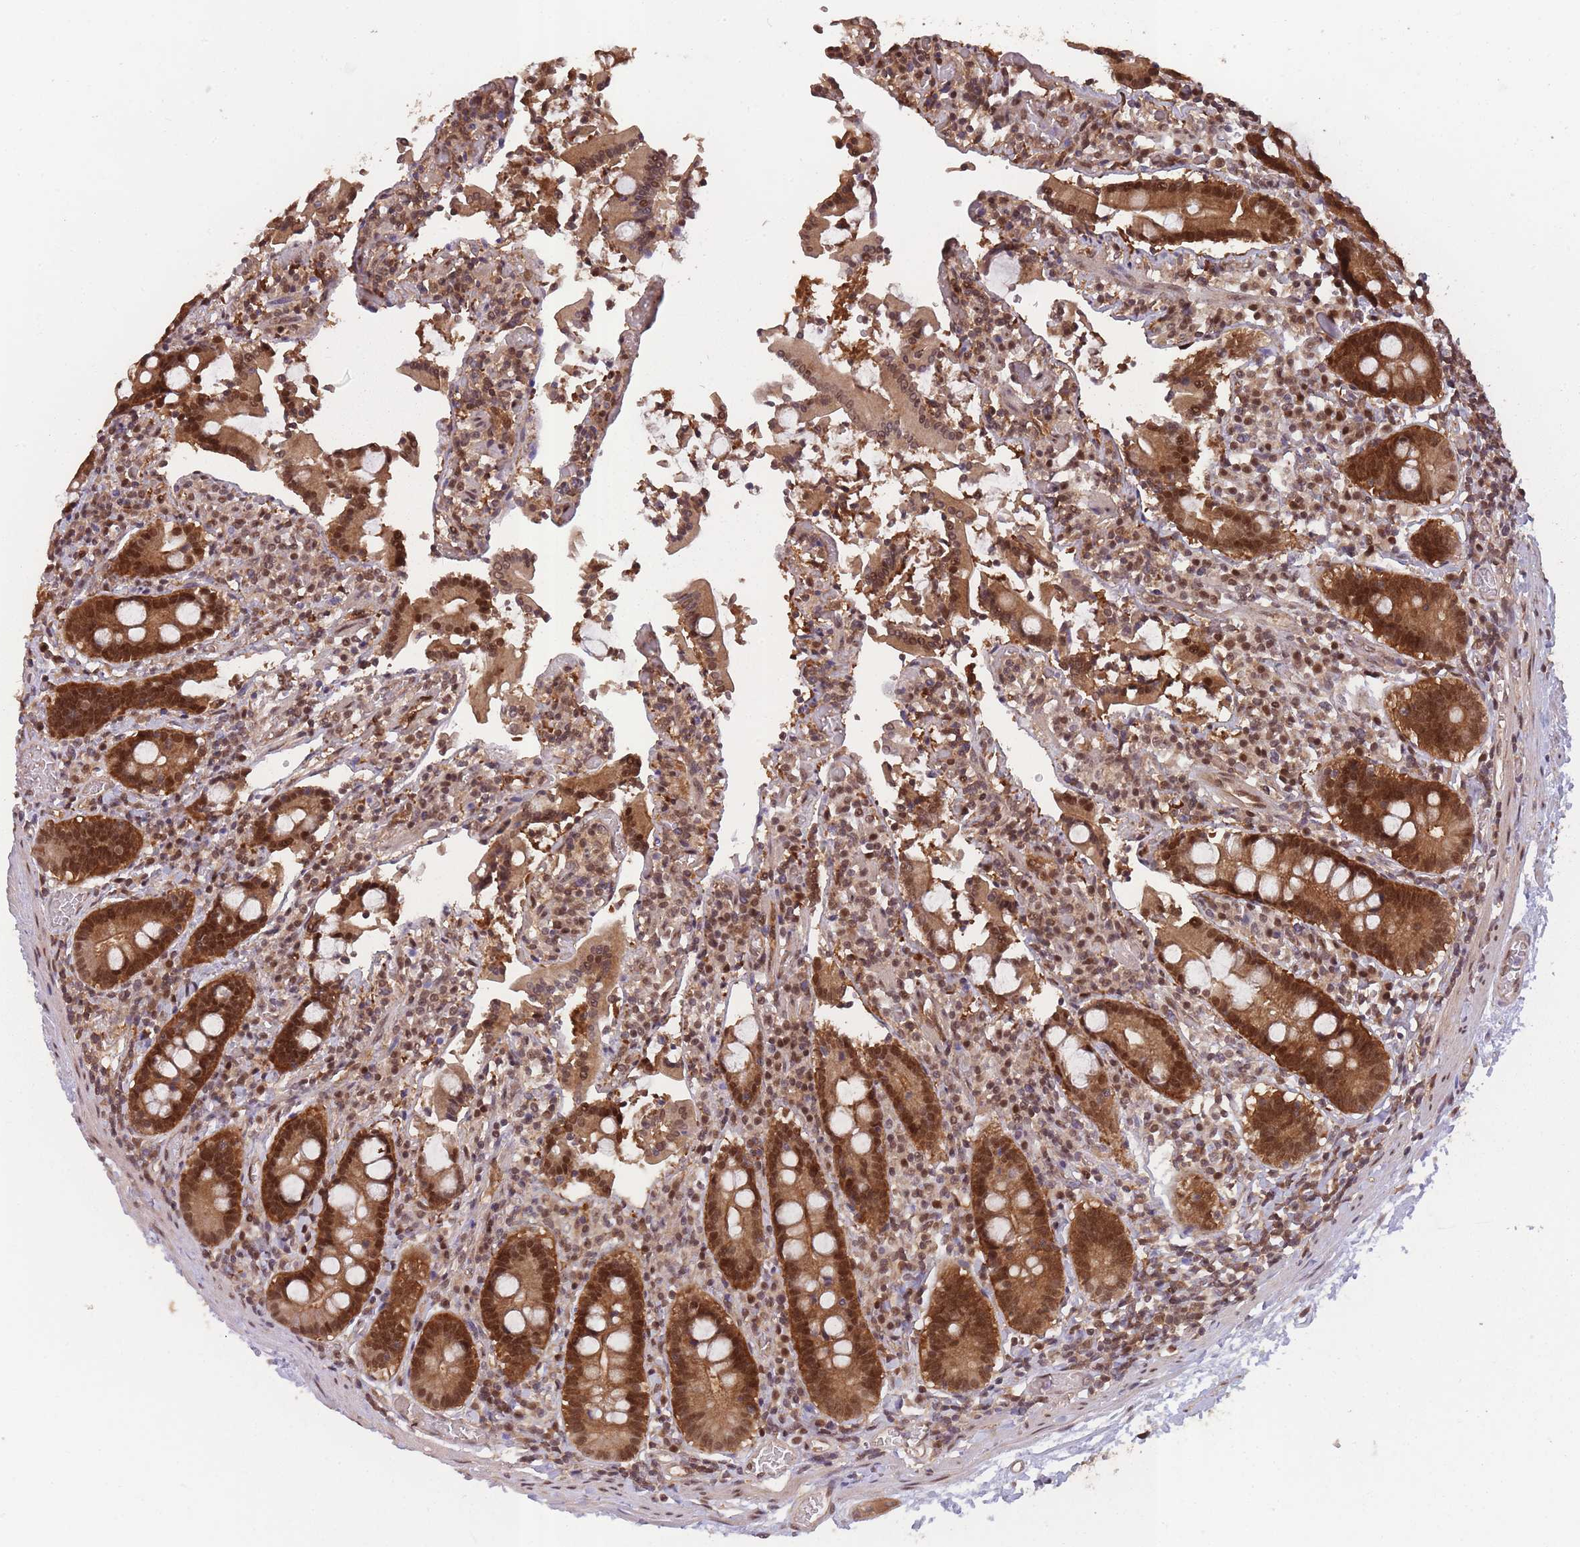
{"staining": {"intensity": "strong", "quantity": ">75%", "location": "cytoplasmic/membranous,nuclear"}, "tissue": "duodenum", "cell_type": "Glandular cells", "image_type": "normal", "snomed": [{"axis": "morphology", "description": "Normal tissue, NOS"}, {"axis": "topography", "description": "Duodenum"}], "caption": "Duodenum was stained to show a protein in brown. There is high levels of strong cytoplasmic/membranous,nuclear positivity in about >75% of glandular cells.", "gene": "PPP6R3", "patient": {"sex": "male", "age": 55}}